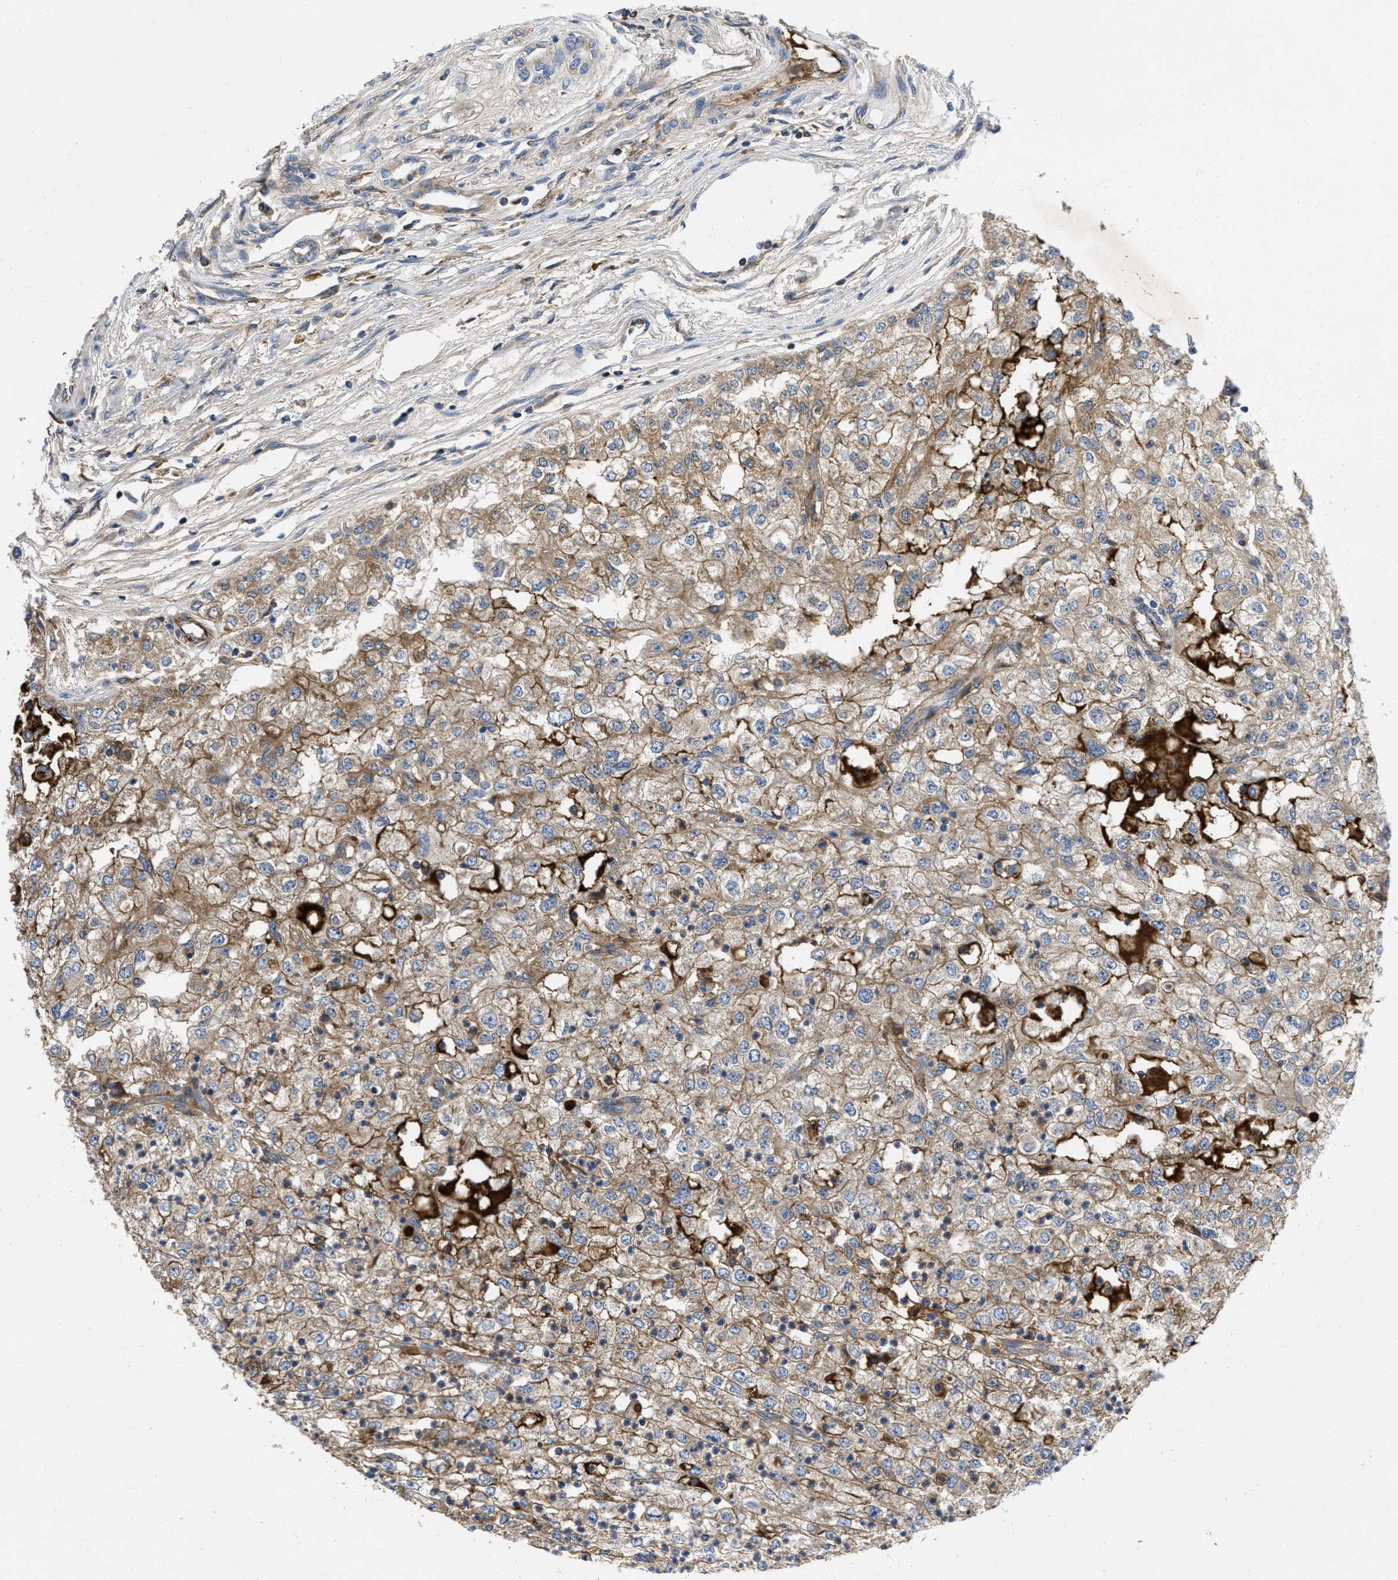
{"staining": {"intensity": "moderate", "quantity": ">75%", "location": "cytoplasmic/membranous"}, "tissue": "renal cancer", "cell_type": "Tumor cells", "image_type": "cancer", "snomed": [{"axis": "morphology", "description": "Adenocarcinoma, NOS"}, {"axis": "topography", "description": "Kidney"}], "caption": "Immunohistochemical staining of adenocarcinoma (renal) reveals moderate cytoplasmic/membranous protein expression in about >75% of tumor cells.", "gene": "GALK1", "patient": {"sex": "female", "age": 54}}